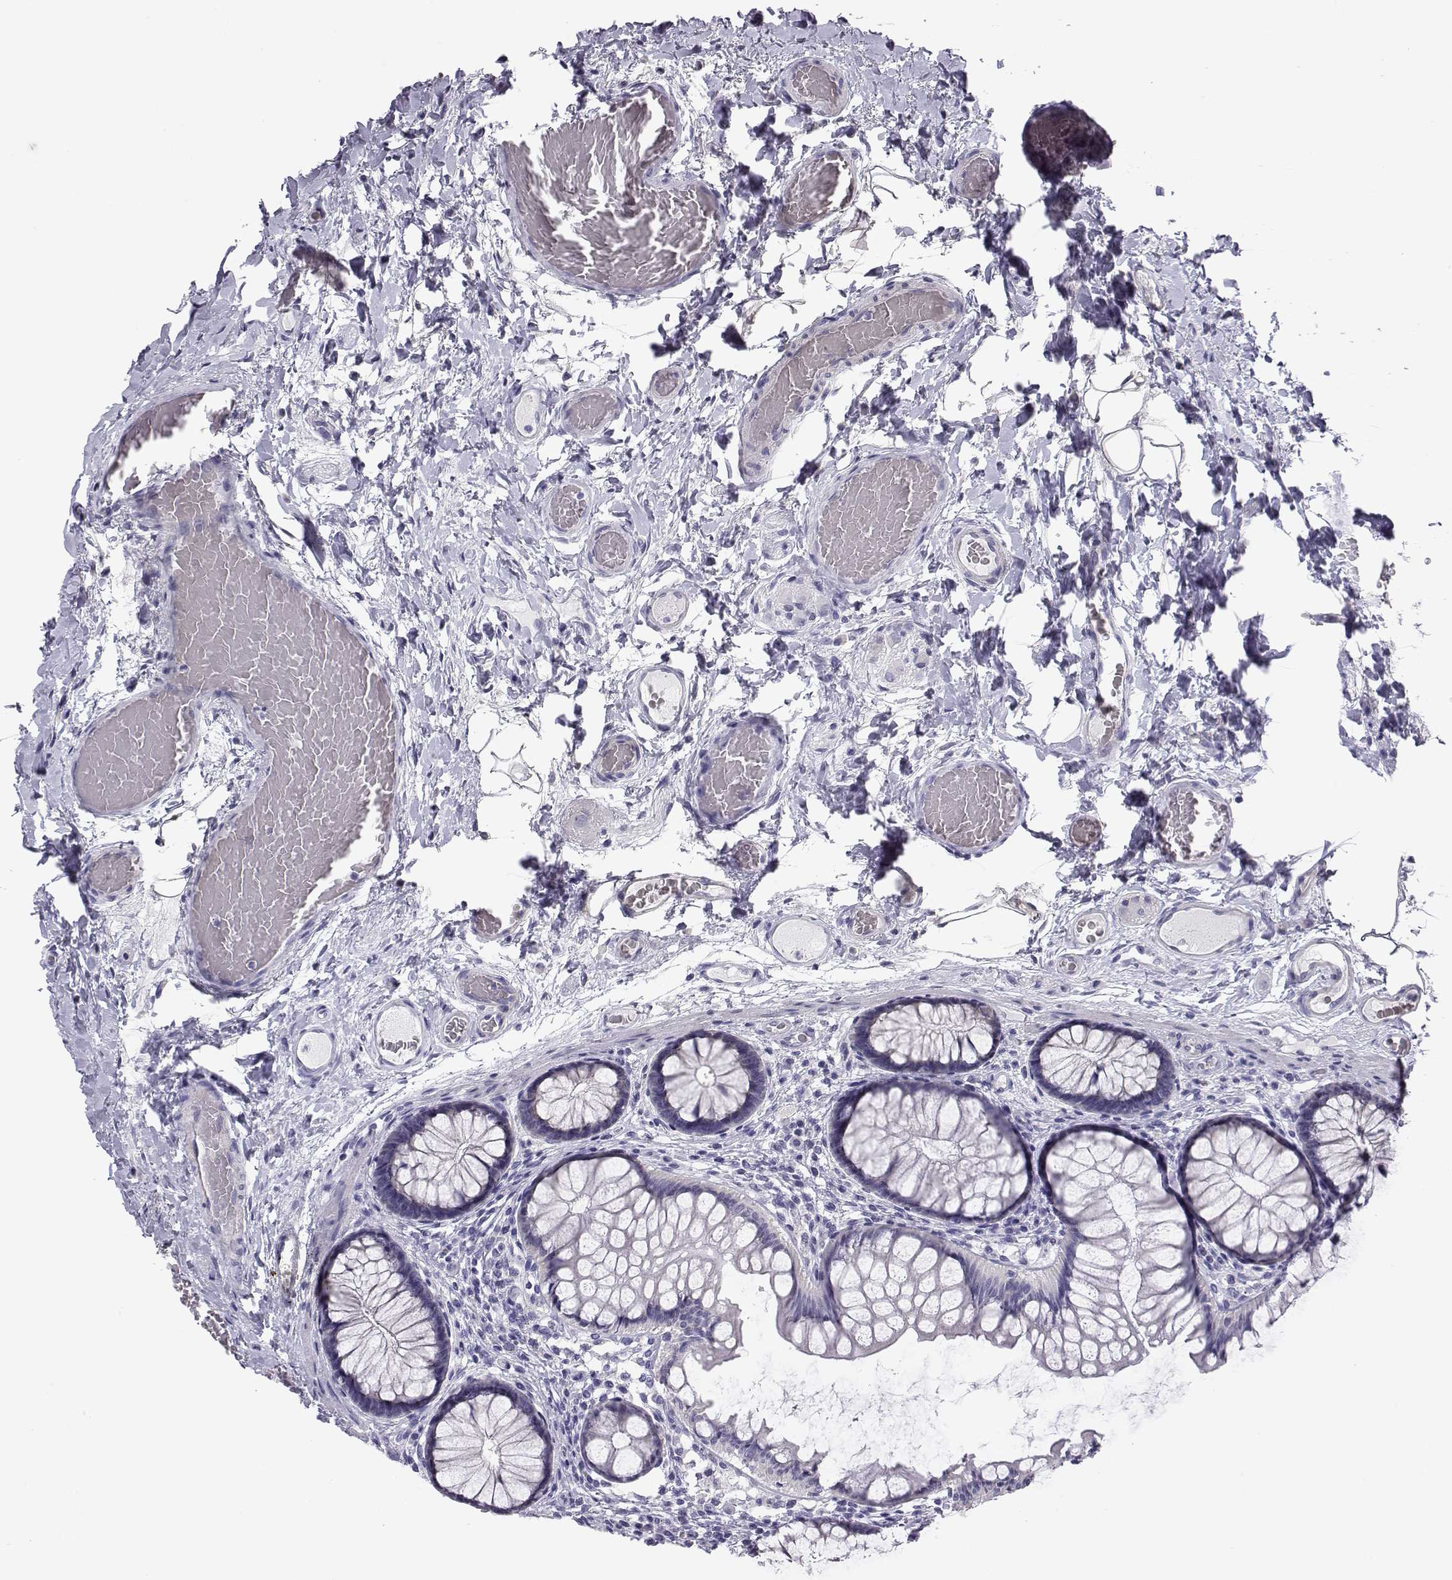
{"staining": {"intensity": "negative", "quantity": "none", "location": "none"}, "tissue": "colon", "cell_type": "Endothelial cells", "image_type": "normal", "snomed": [{"axis": "morphology", "description": "Normal tissue, NOS"}, {"axis": "topography", "description": "Colon"}], "caption": "Image shows no protein positivity in endothelial cells of benign colon. (DAB IHC, high magnification).", "gene": "KCNMB4", "patient": {"sex": "female", "age": 65}}